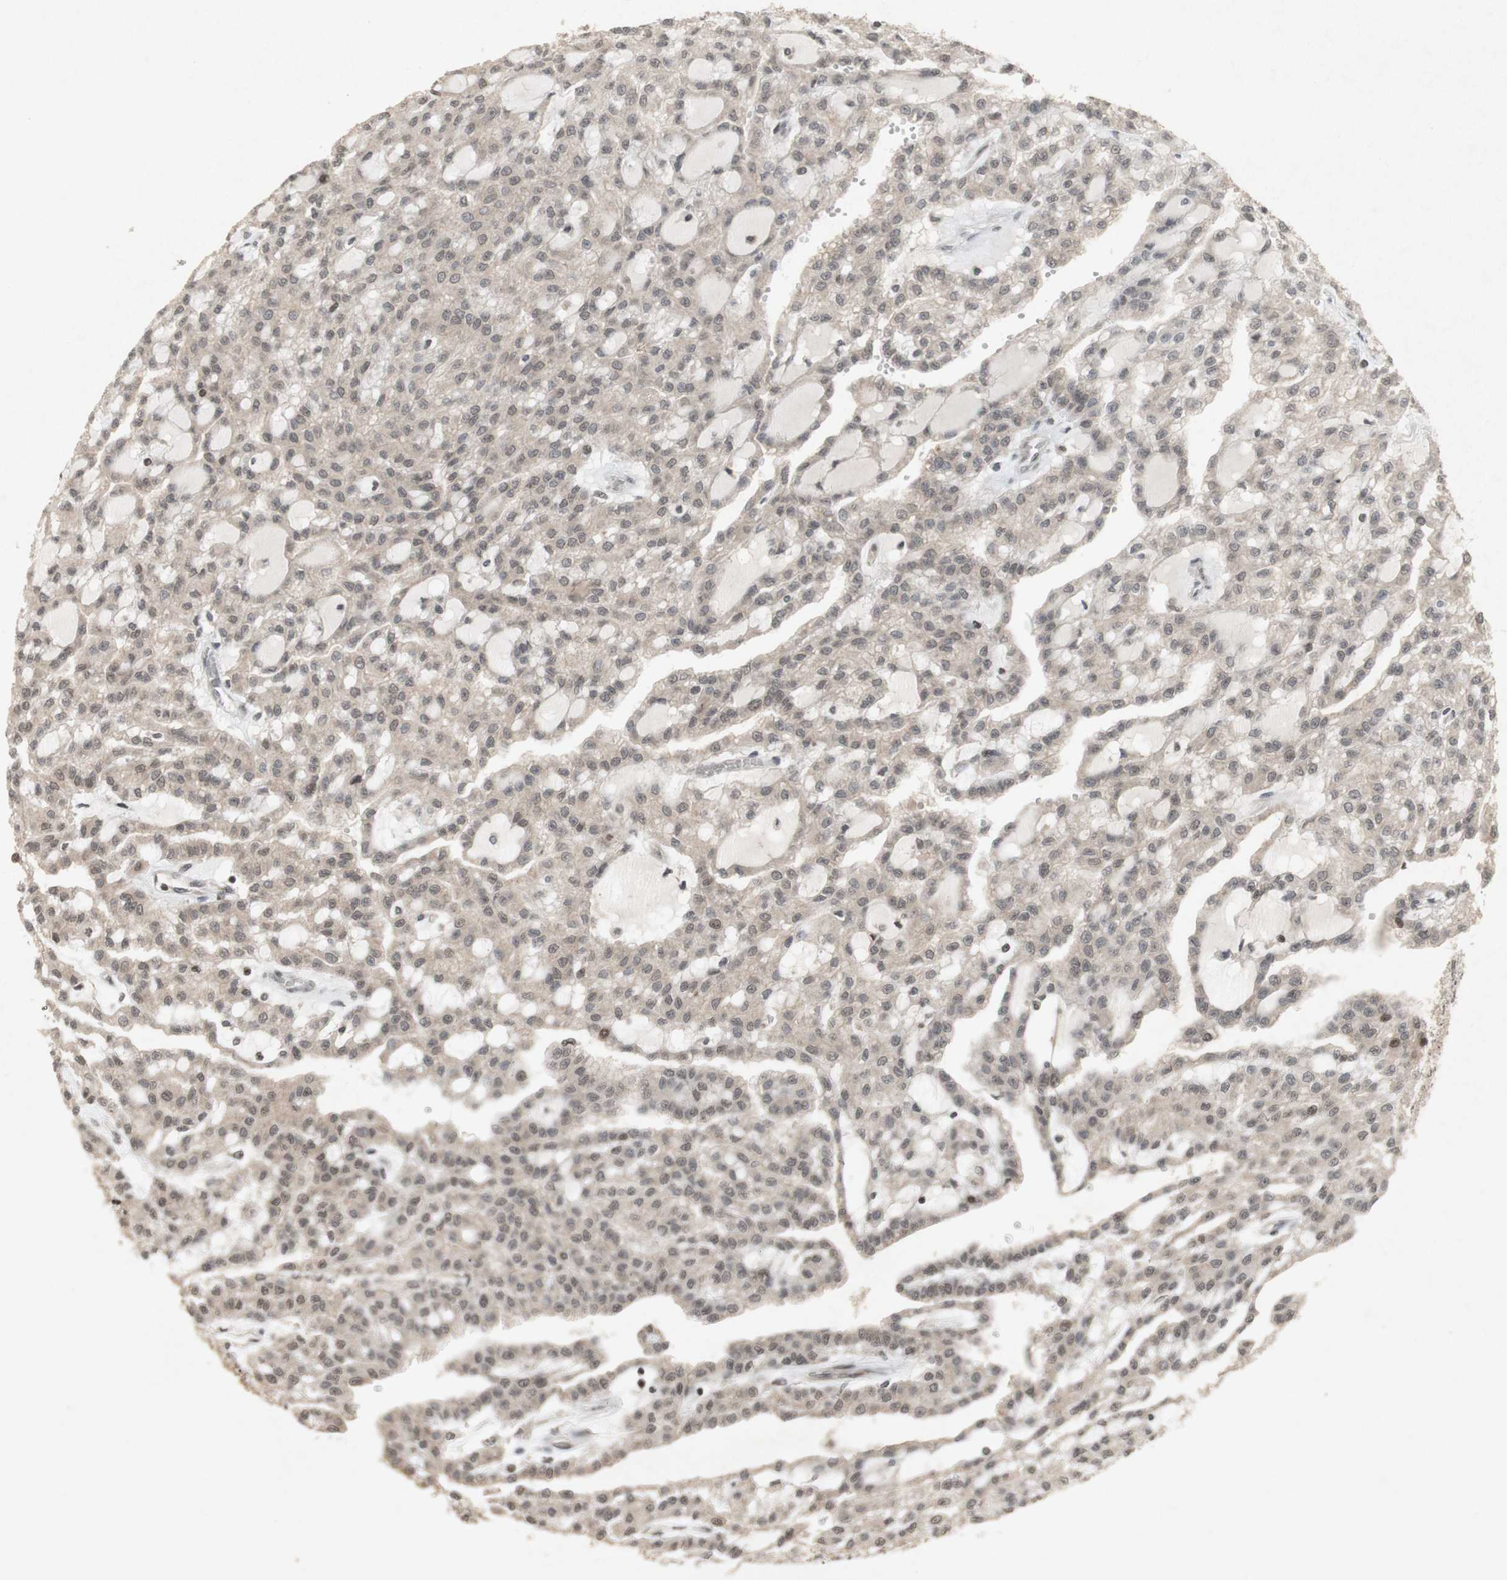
{"staining": {"intensity": "weak", "quantity": ">75%", "location": "cytoplasmic/membranous"}, "tissue": "renal cancer", "cell_type": "Tumor cells", "image_type": "cancer", "snomed": [{"axis": "morphology", "description": "Adenocarcinoma, NOS"}, {"axis": "topography", "description": "Kidney"}], "caption": "Tumor cells display low levels of weak cytoplasmic/membranous positivity in about >75% of cells in human renal adenocarcinoma.", "gene": "PLXNA1", "patient": {"sex": "male", "age": 63}}